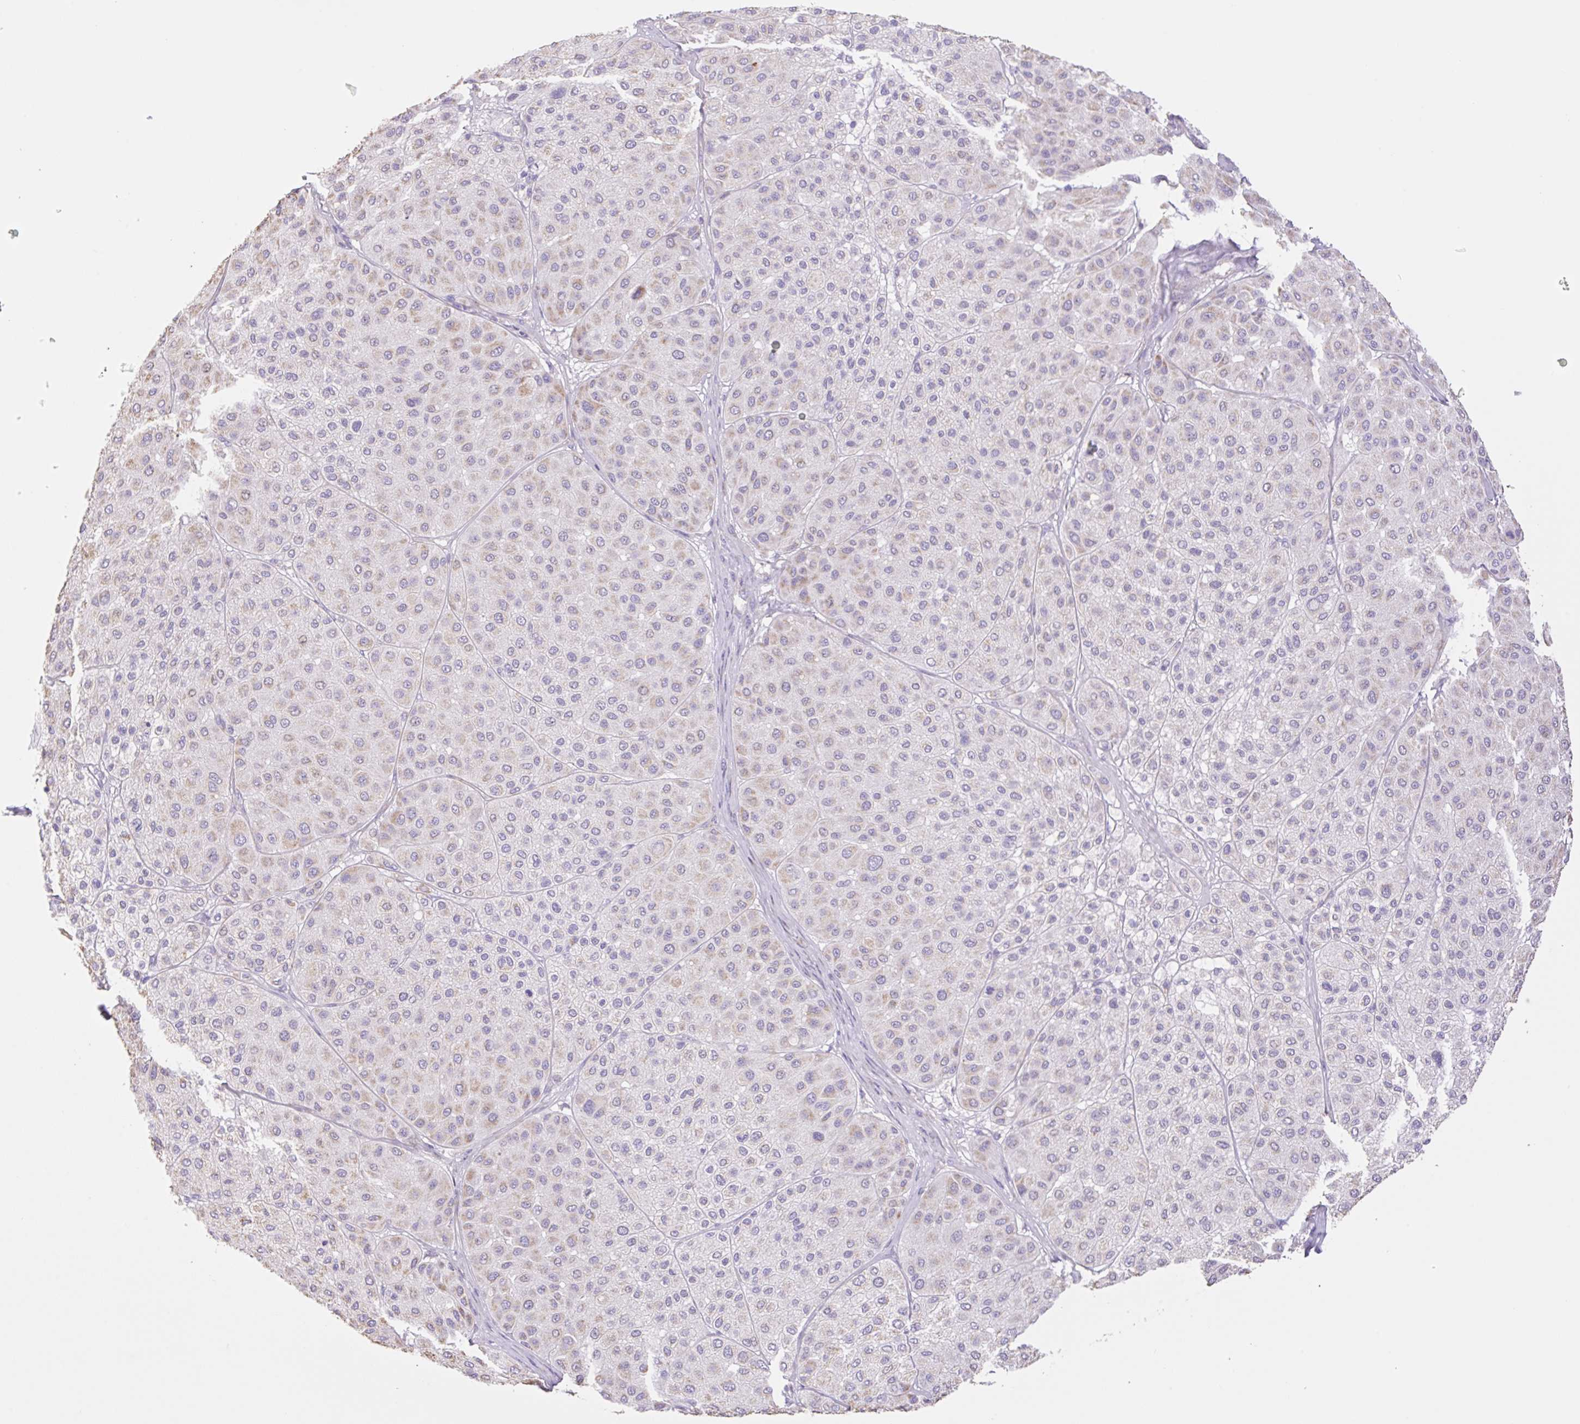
{"staining": {"intensity": "weak", "quantity": "<25%", "location": "cytoplasmic/membranous"}, "tissue": "melanoma", "cell_type": "Tumor cells", "image_type": "cancer", "snomed": [{"axis": "morphology", "description": "Malignant melanoma, Metastatic site"}, {"axis": "topography", "description": "Smooth muscle"}], "caption": "Melanoma was stained to show a protein in brown. There is no significant staining in tumor cells. The staining is performed using DAB (3,3'-diaminobenzidine) brown chromogen with nuclei counter-stained in using hematoxylin.", "gene": "COPZ2", "patient": {"sex": "male", "age": 41}}